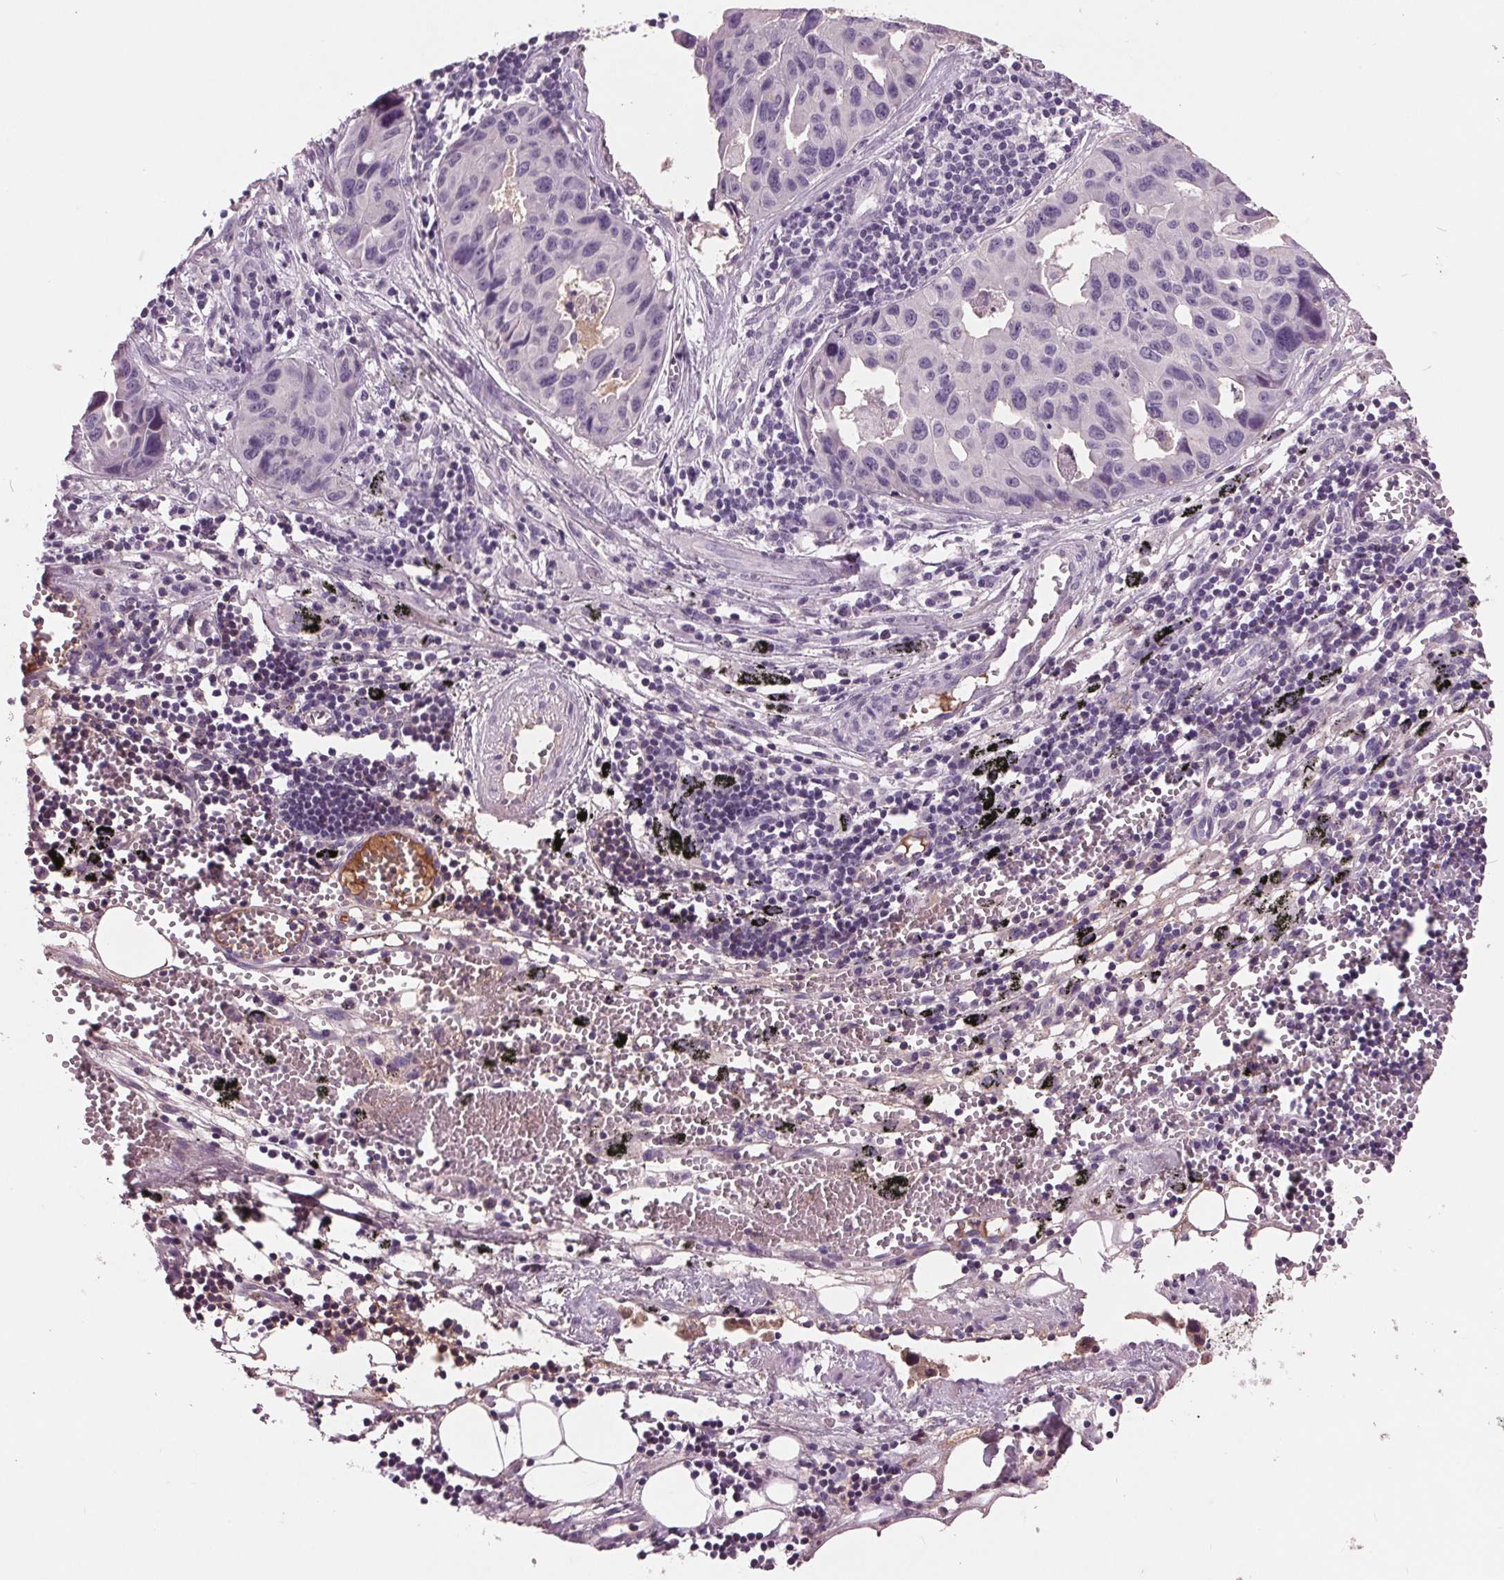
{"staining": {"intensity": "negative", "quantity": "none", "location": "none"}, "tissue": "lung cancer", "cell_type": "Tumor cells", "image_type": "cancer", "snomed": [{"axis": "morphology", "description": "Adenocarcinoma, NOS"}, {"axis": "topography", "description": "Lymph node"}, {"axis": "topography", "description": "Lung"}], "caption": "Immunohistochemical staining of adenocarcinoma (lung) displays no significant staining in tumor cells.", "gene": "C6", "patient": {"sex": "male", "age": 64}}